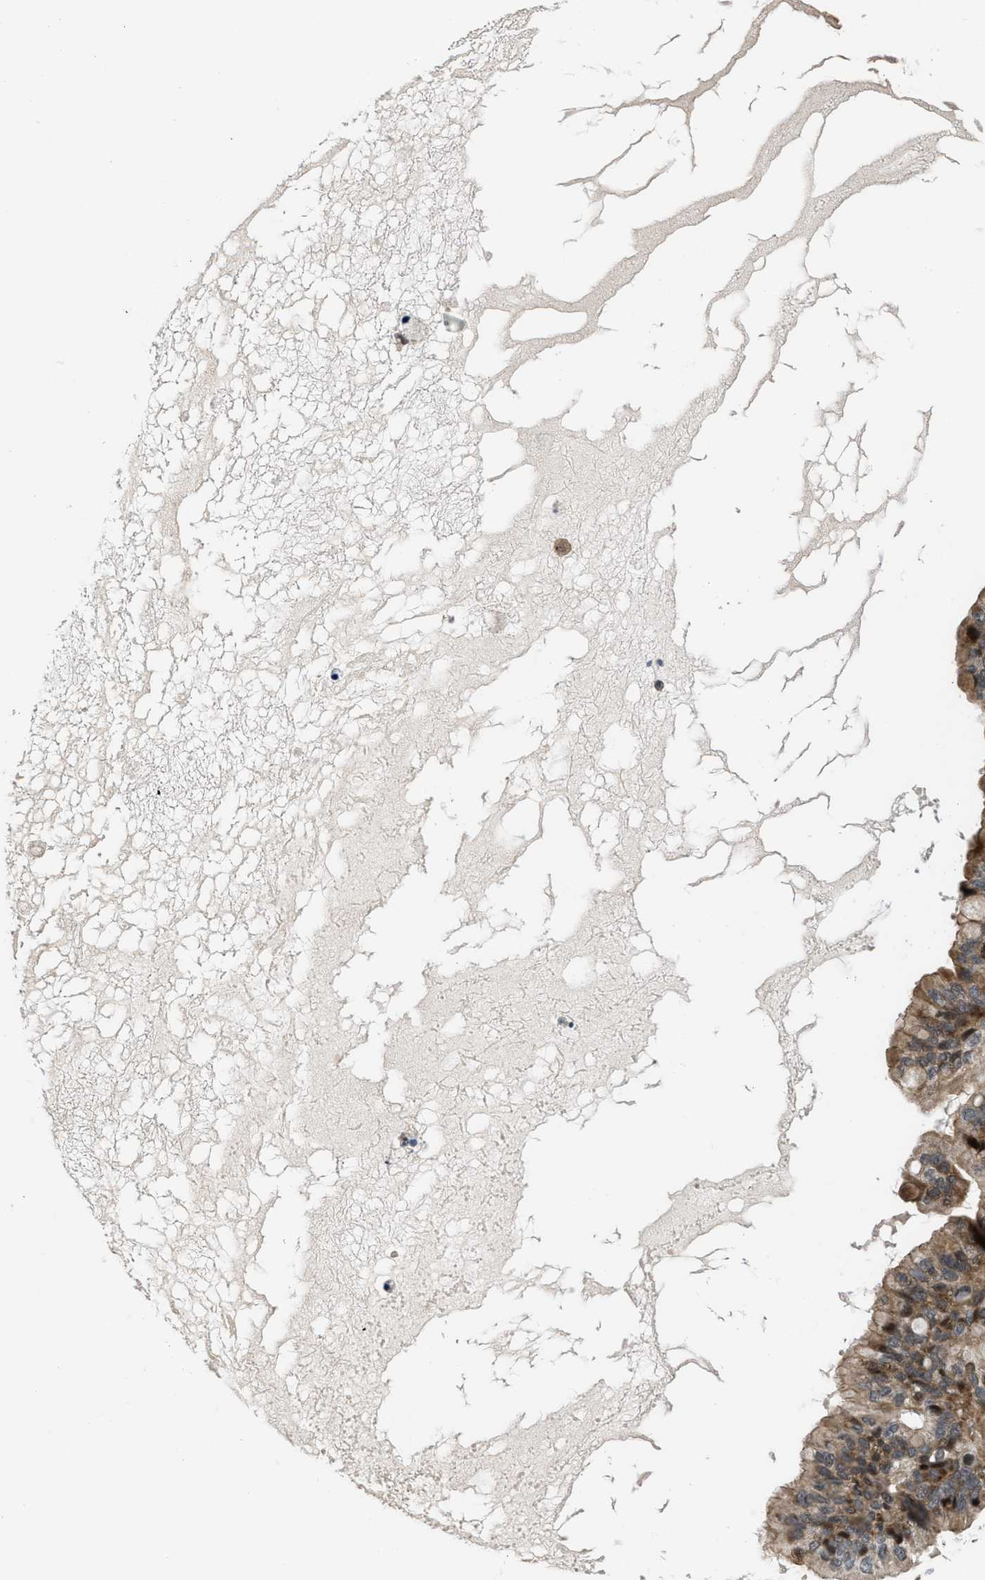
{"staining": {"intensity": "moderate", "quantity": ">75%", "location": "cytoplasmic/membranous,nuclear"}, "tissue": "ovarian cancer", "cell_type": "Tumor cells", "image_type": "cancer", "snomed": [{"axis": "morphology", "description": "Cystadenocarcinoma, mucinous, NOS"}, {"axis": "topography", "description": "Ovary"}], "caption": "Ovarian mucinous cystadenocarcinoma tissue reveals moderate cytoplasmic/membranous and nuclear expression in about >75% of tumor cells The staining was performed using DAB (3,3'-diaminobenzidine) to visualize the protein expression in brown, while the nuclei were stained in blue with hematoxylin (Magnification: 20x).", "gene": "SETD5", "patient": {"sex": "female", "age": 80}}